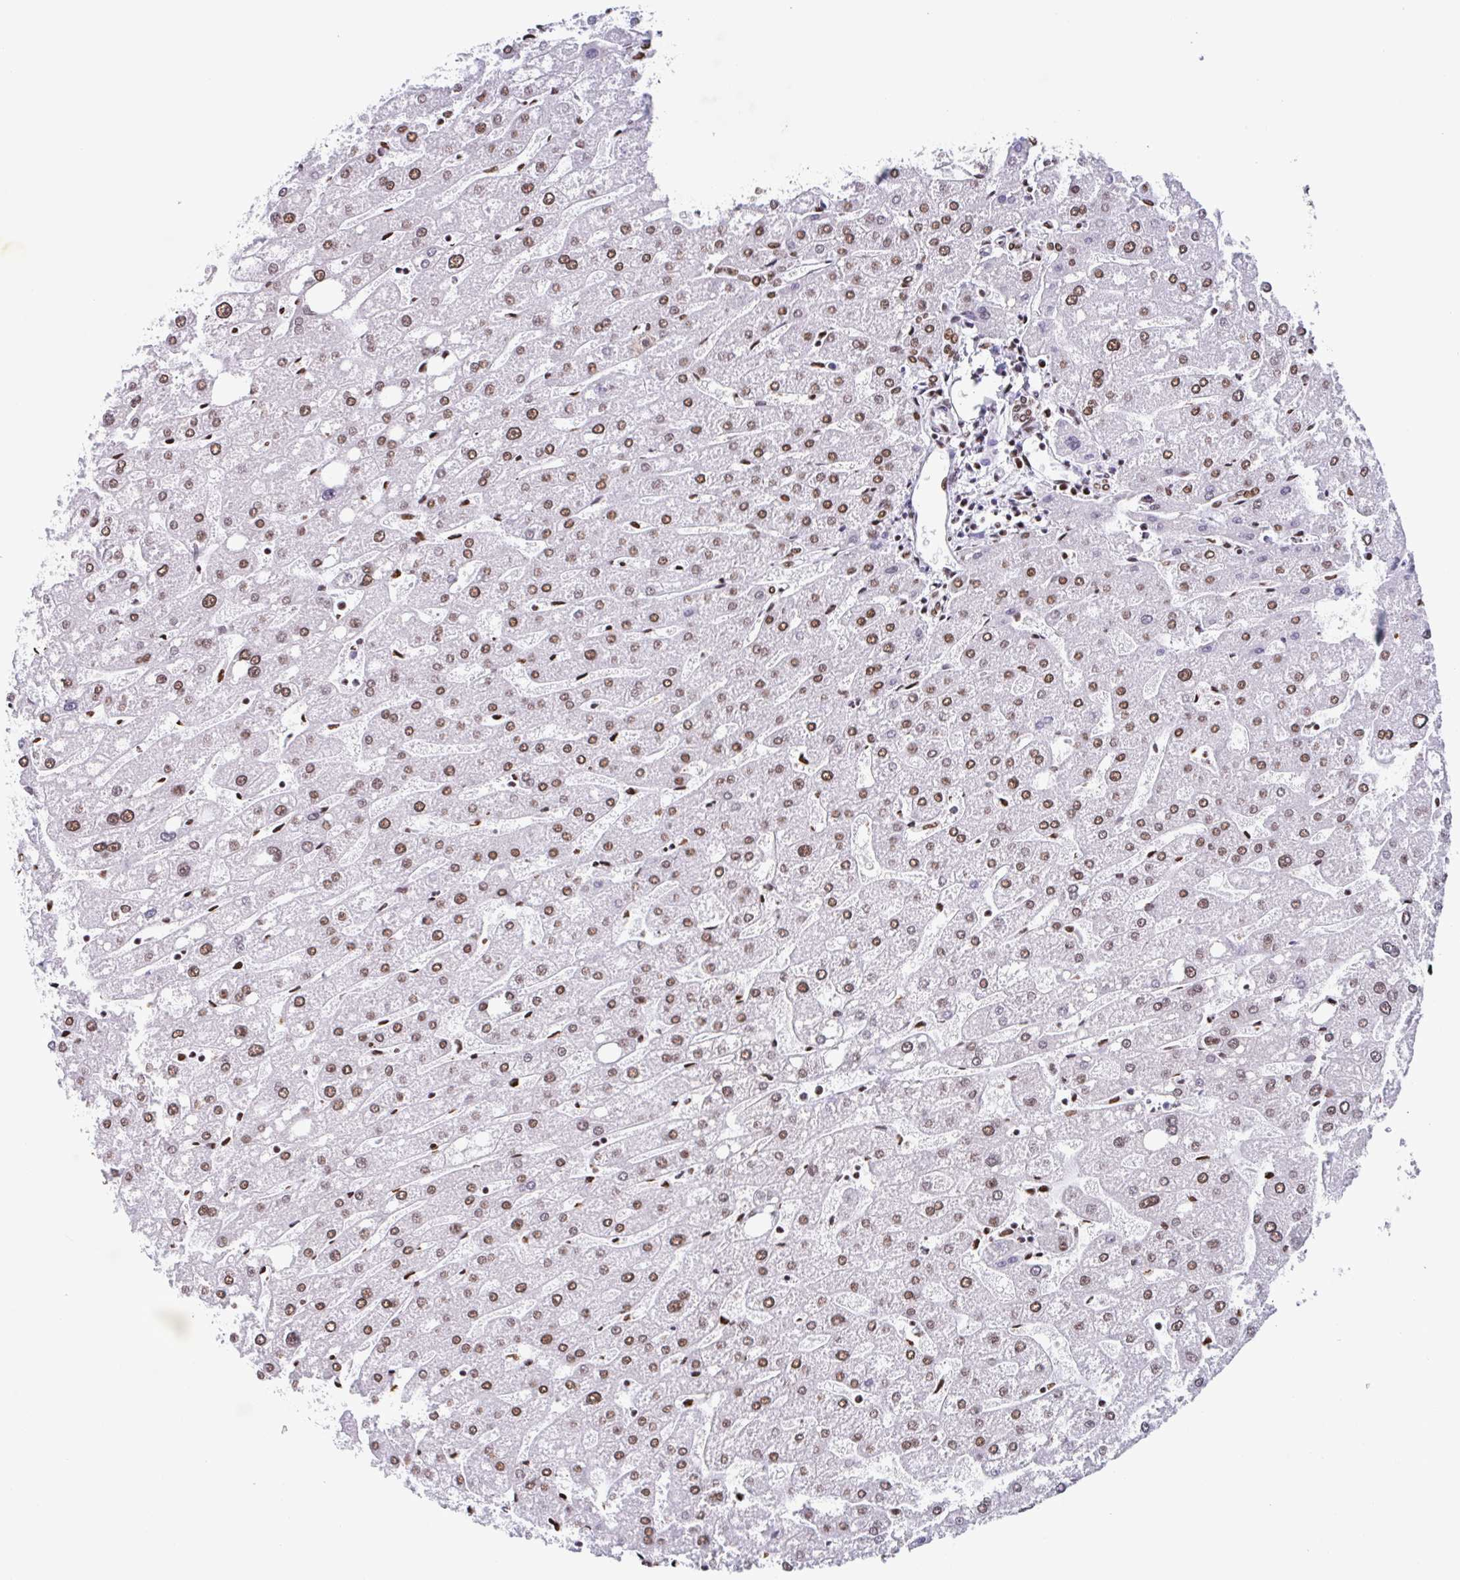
{"staining": {"intensity": "moderate", "quantity": ">75%", "location": "nuclear"}, "tissue": "liver", "cell_type": "Cholangiocytes", "image_type": "normal", "snomed": [{"axis": "morphology", "description": "Normal tissue, NOS"}, {"axis": "topography", "description": "Liver"}], "caption": "Immunohistochemical staining of unremarkable liver shows >75% levels of moderate nuclear protein staining in about >75% of cholangiocytes.", "gene": "KHDRBS1", "patient": {"sex": "male", "age": 67}}